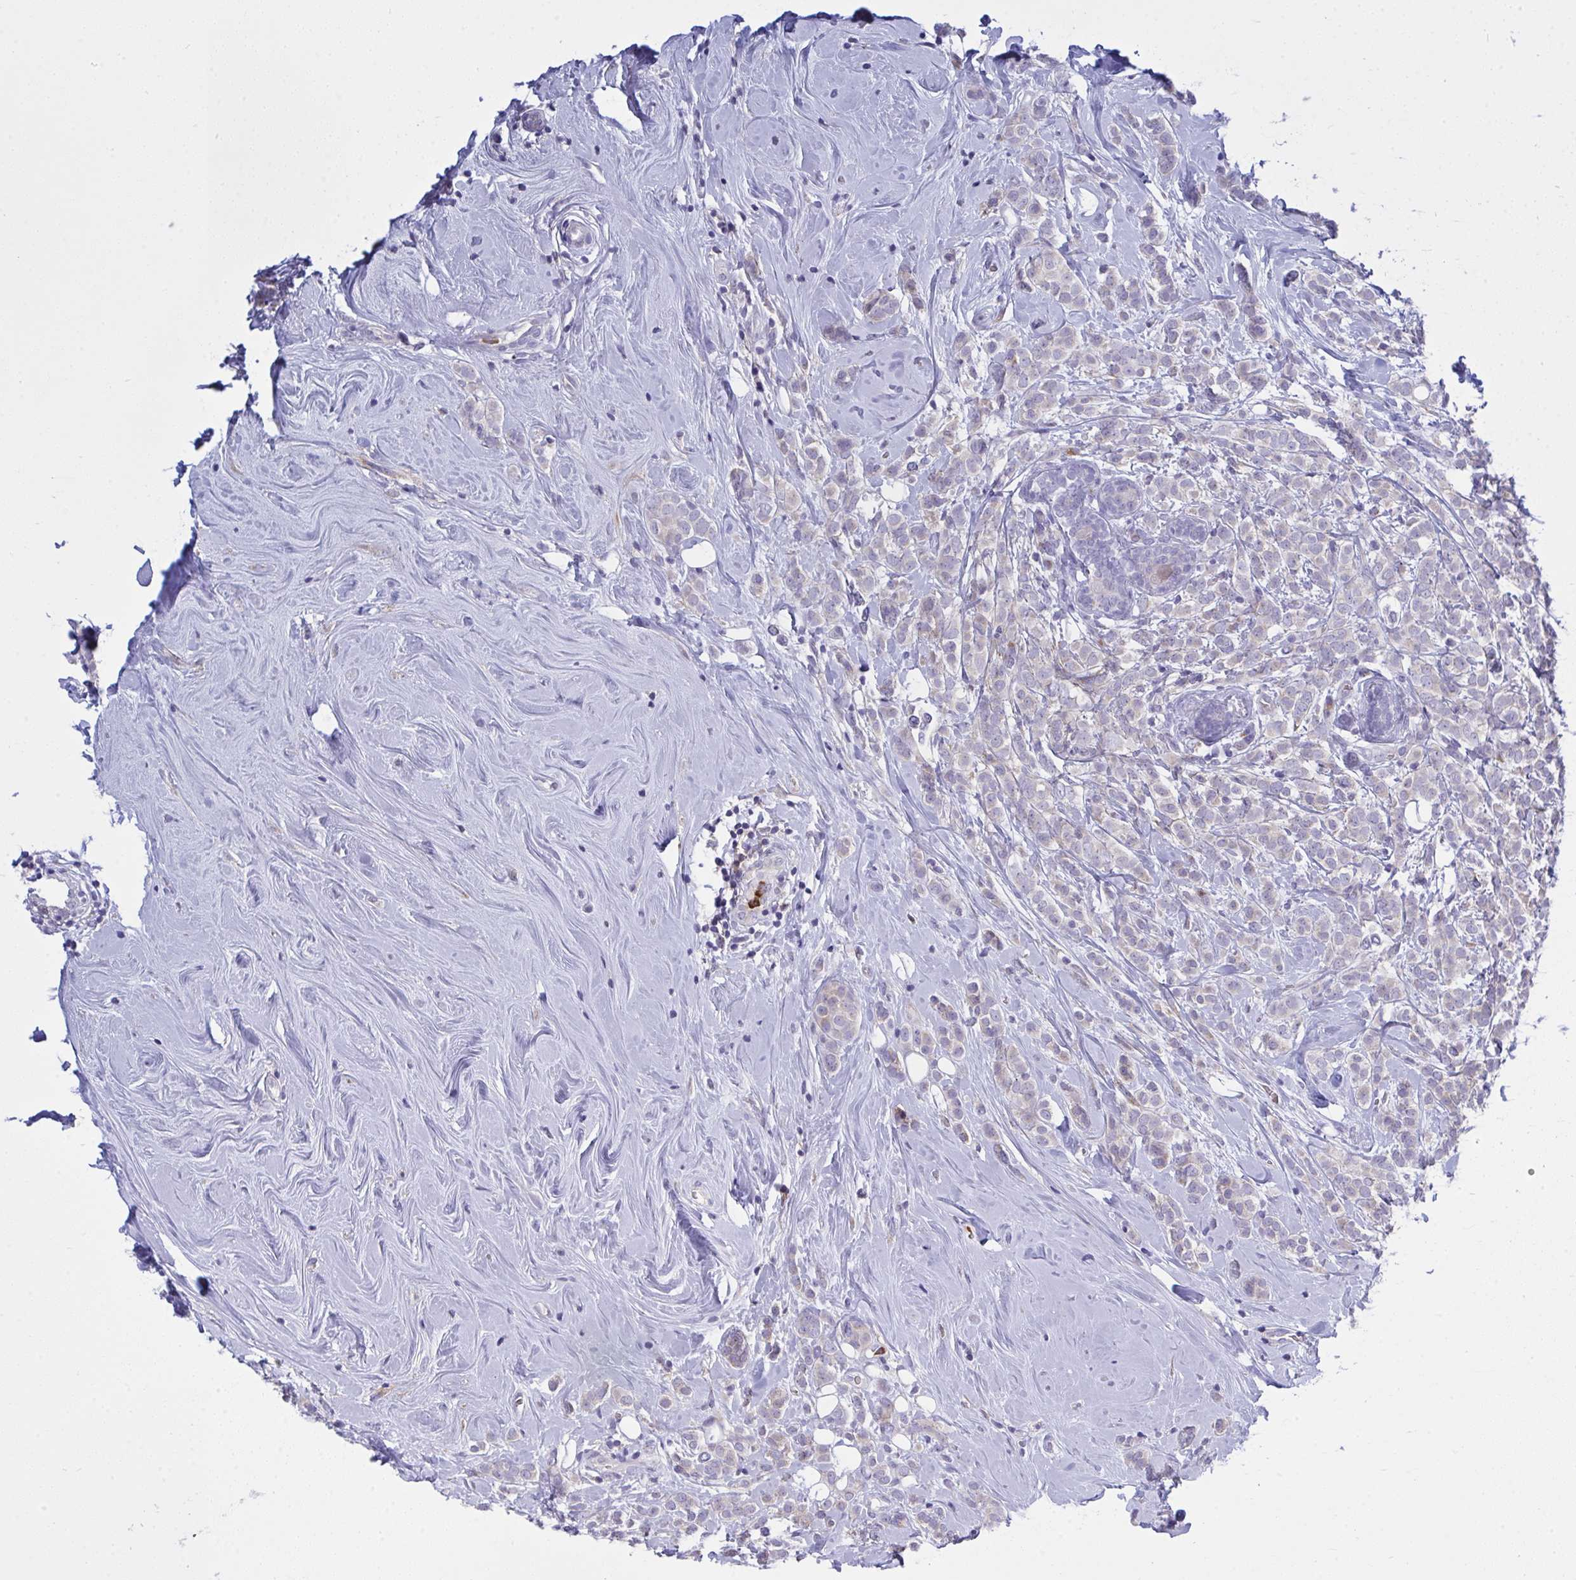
{"staining": {"intensity": "negative", "quantity": "none", "location": "none"}, "tissue": "breast cancer", "cell_type": "Tumor cells", "image_type": "cancer", "snomed": [{"axis": "morphology", "description": "Lobular carcinoma"}, {"axis": "topography", "description": "Breast"}], "caption": "Breast cancer (lobular carcinoma) stained for a protein using immunohistochemistry (IHC) shows no positivity tumor cells.", "gene": "ZNF554", "patient": {"sex": "female", "age": 49}}